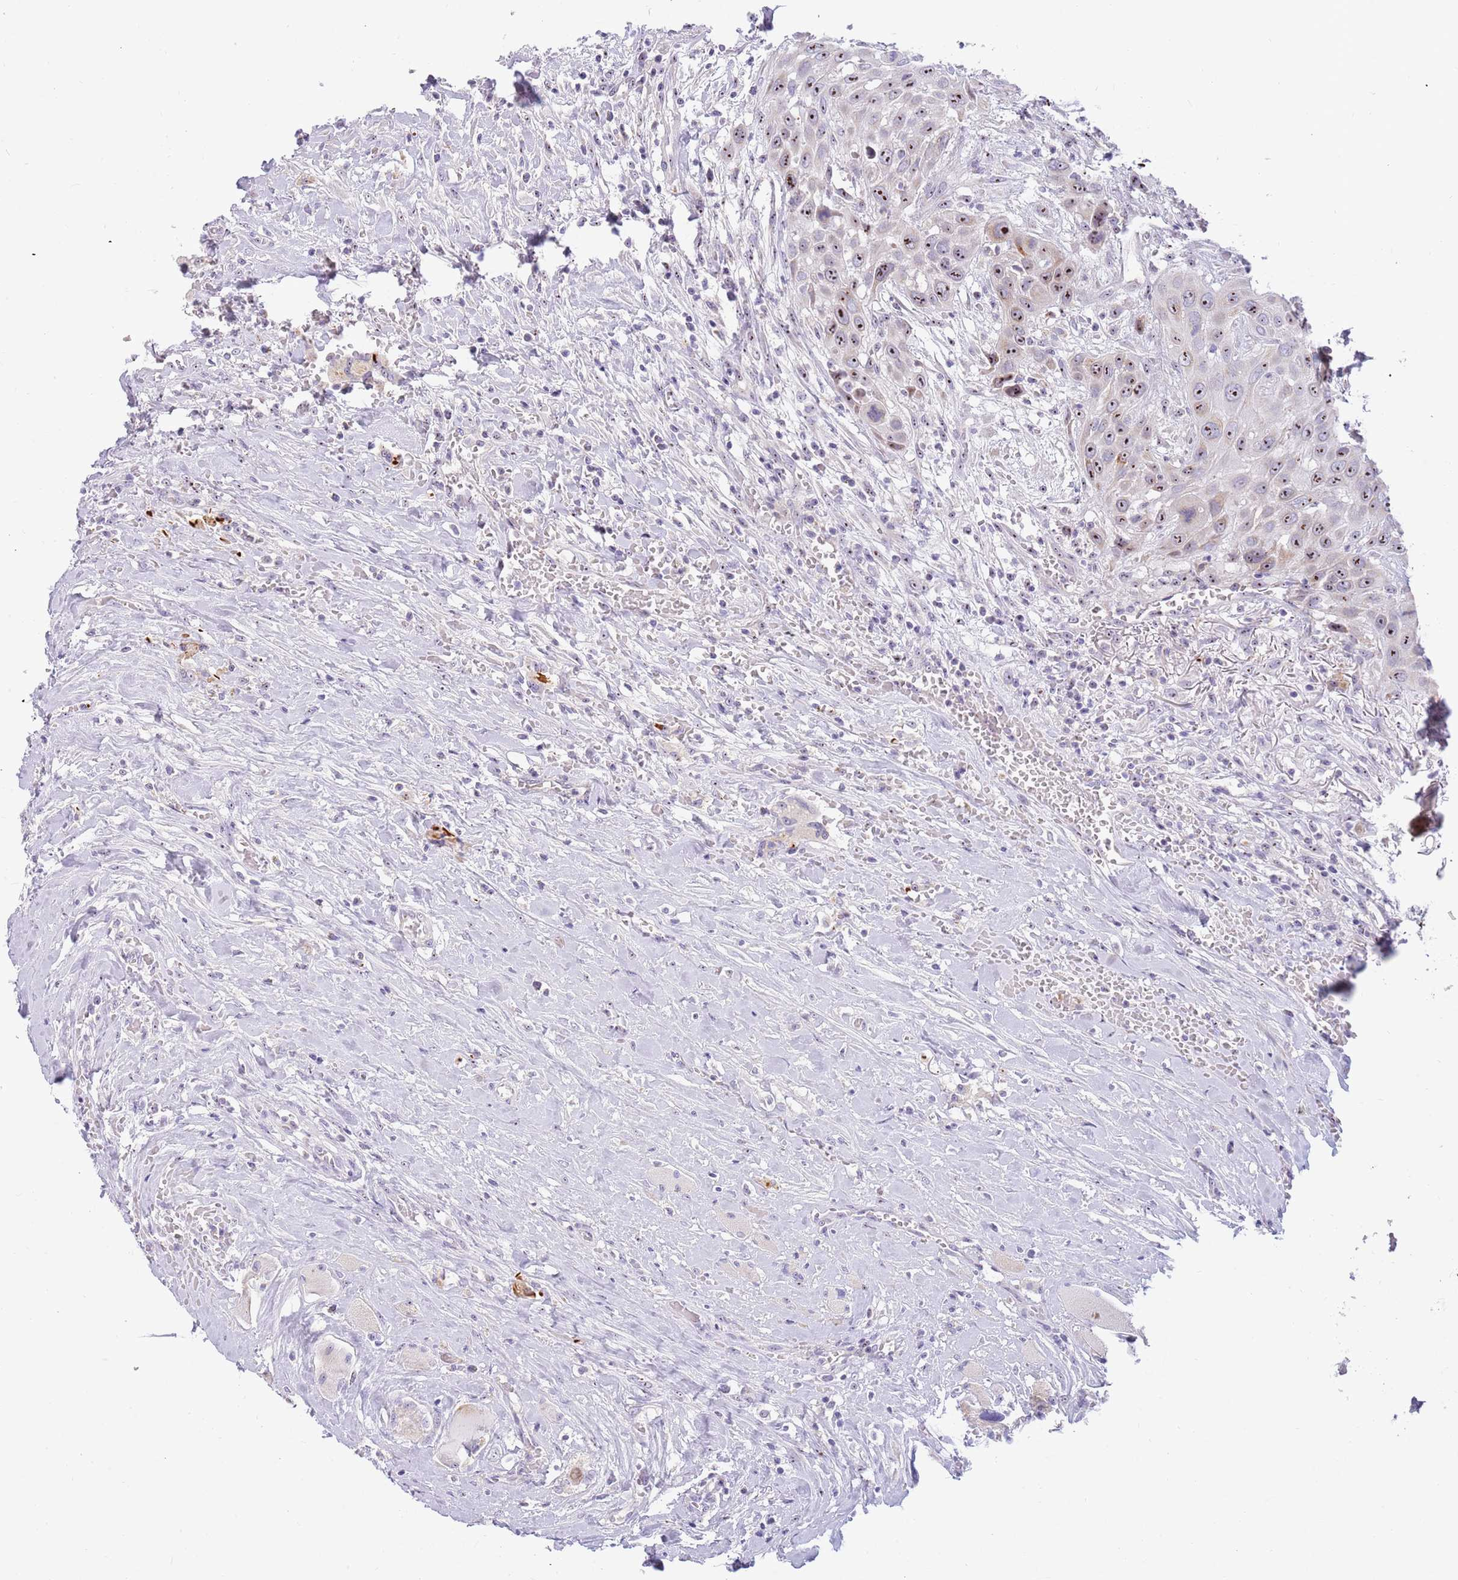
{"staining": {"intensity": "moderate", "quantity": ">75%", "location": "nuclear"}, "tissue": "head and neck cancer", "cell_type": "Tumor cells", "image_type": "cancer", "snomed": [{"axis": "morphology", "description": "Squamous cell carcinoma, NOS"}, {"axis": "topography", "description": "Head-Neck"}], "caption": "Brown immunohistochemical staining in human squamous cell carcinoma (head and neck) exhibits moderate nuclear staining in approximately >75% of tumor cells. (Stains: DAB in brown, nuclei in blue, Microscopy: brightfield microscopy at high magnification).", "gene": "DNAJA3", "patient": {"sex": "male", "age": 81}}